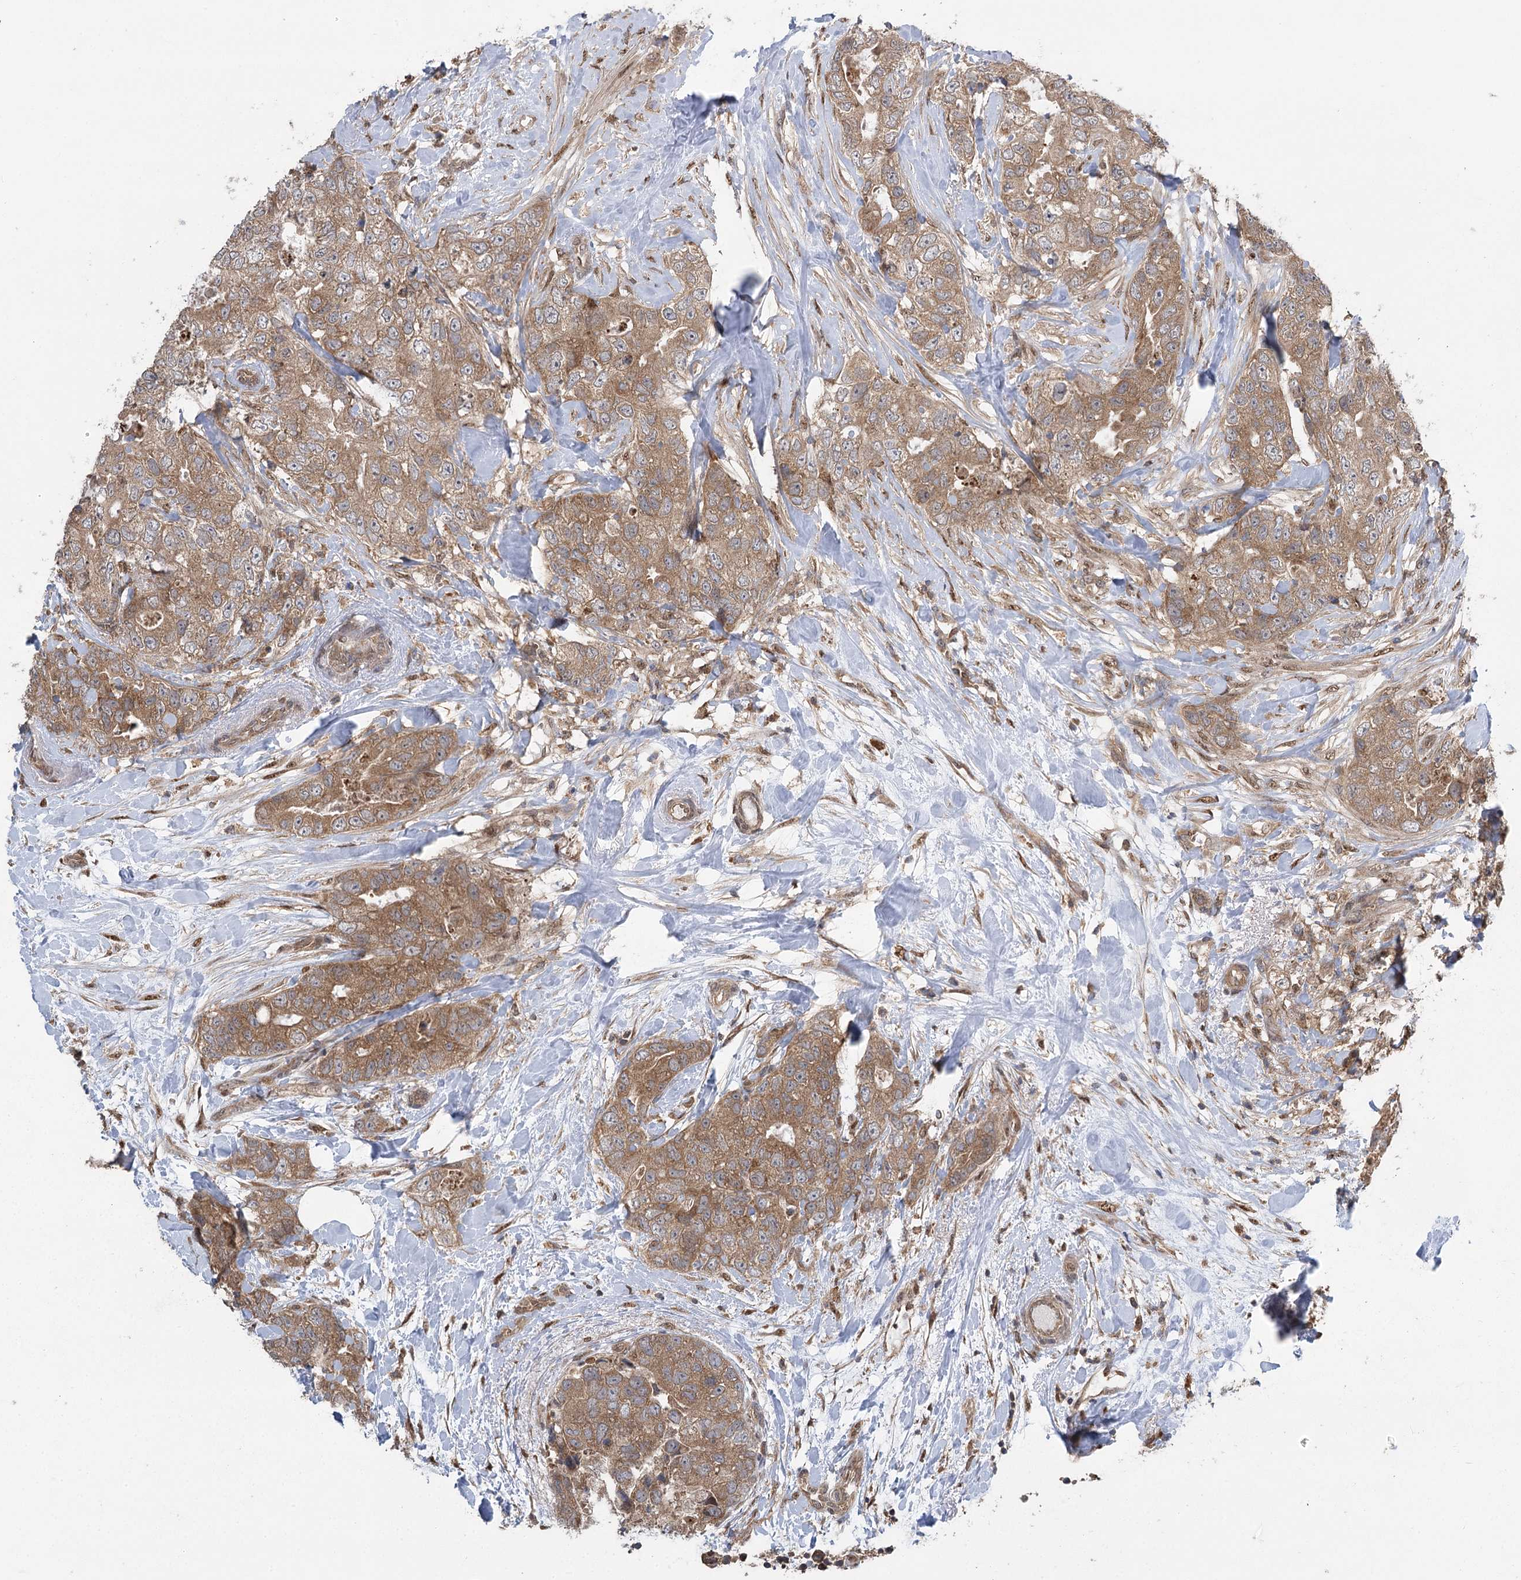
{"staining": {"intensity": "moderate", "quantity": ">75%", "location": "cytoplasmic/membranous"}, "tissue": "breast cancer", "cell_type": "Tumor cells", "image_type": "cancer", "snomed": [{"axis": "morphology", "description": "Duct carcinoma"}, {"axis": "topography", "description": "Breast"}], "caption": "The micrograph shows a brown stain indicating the presence of a protein in the cytoplasmic/membranous of tumor cells in breast cancer (infiltrating ductal carcinoma).", "gene": "C12orf4", "patient": {"sex": "female", "age": 62}}